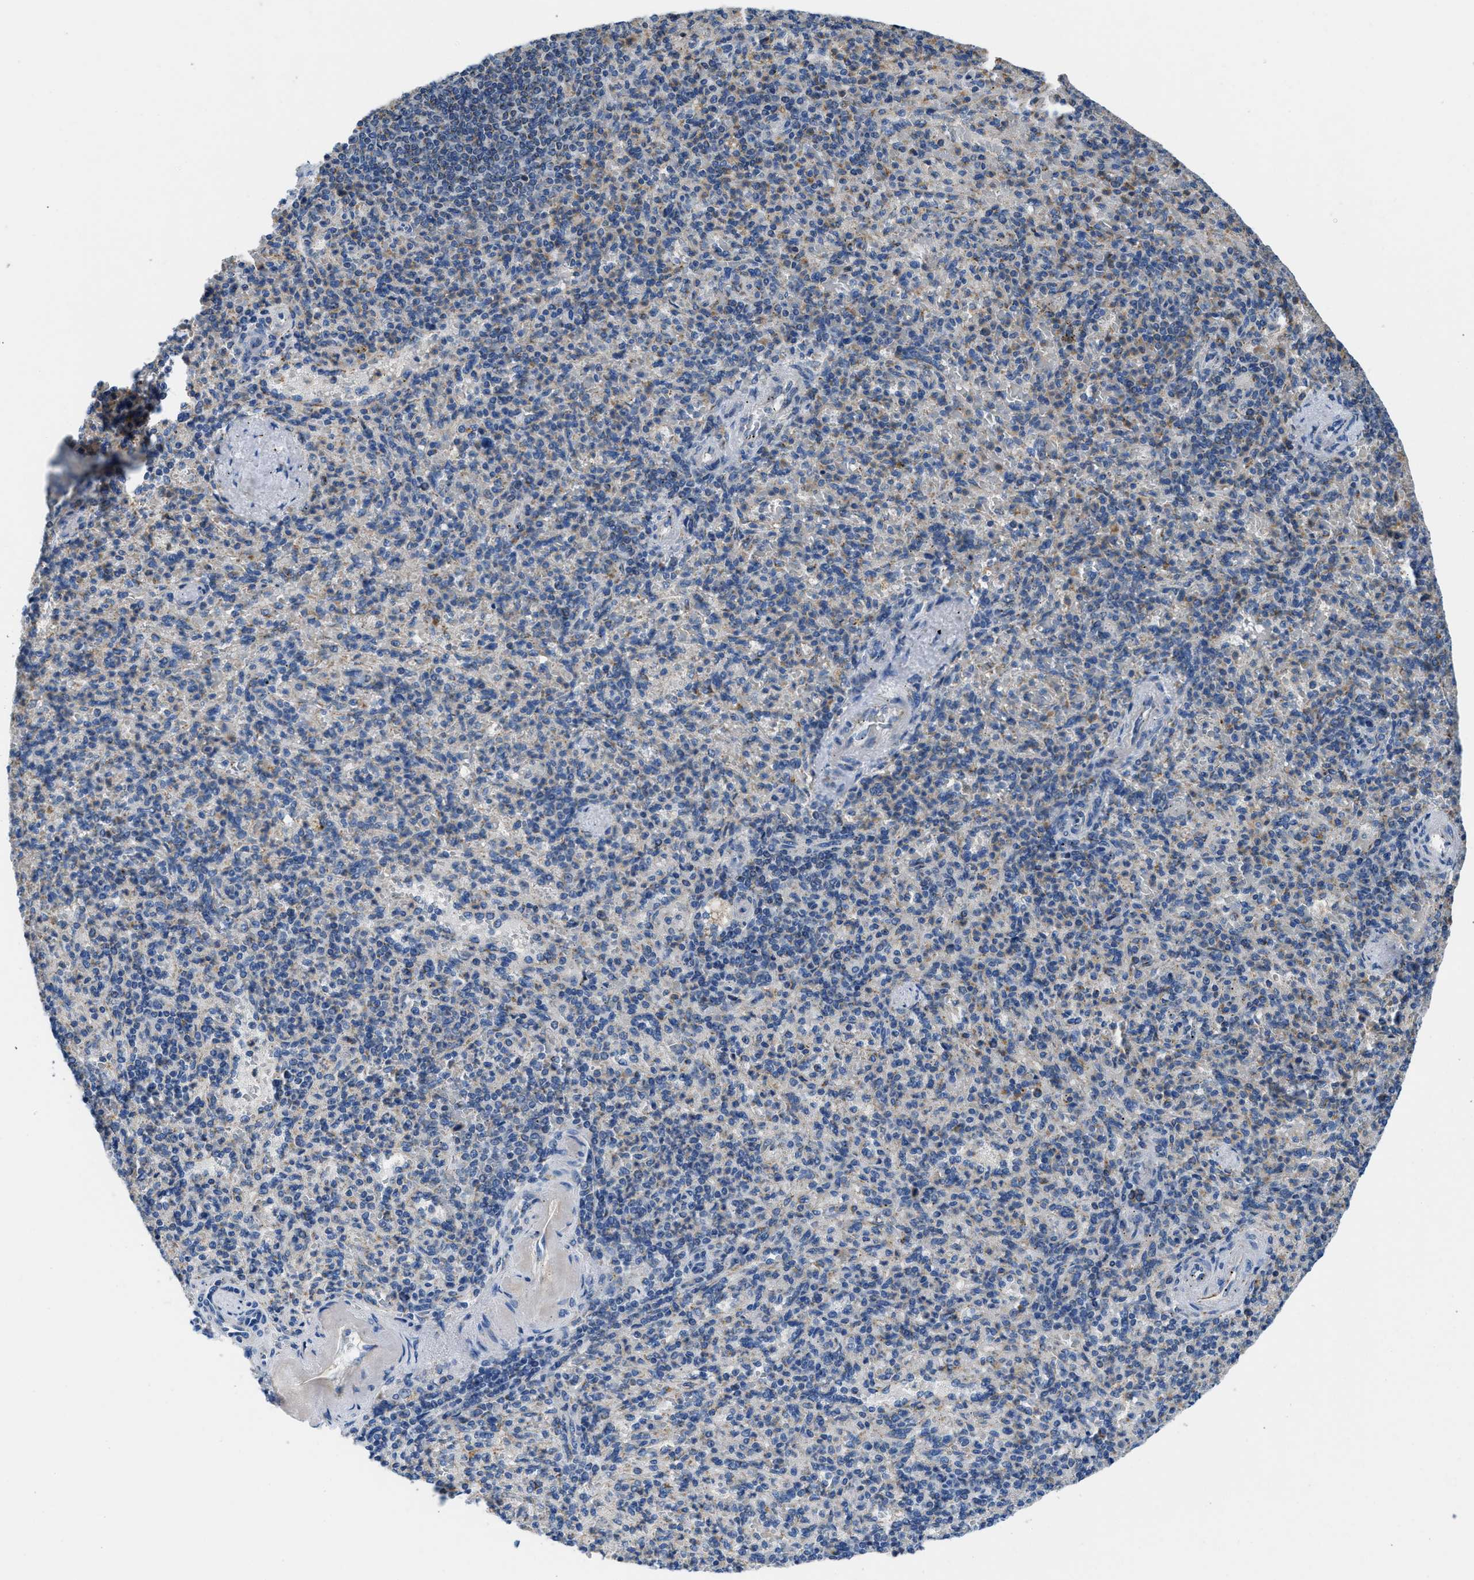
{"staining": {"intensity": "moderate", "quantity": "<25%", "location": "cytoplasmic/membranous"}, "tissue": "spleen", "cell_type": "Cells in red pulp", "image_type": "normal", "snomed": [{"axis": "morphology", "description": "Normal tissue, NOS"}, {"axis": "topography", "description": "Spleen"}], "caption": "This is an image of IHC staining of normal spleen, which shows moderate staining in the cytoplasmic/membranous of cells in red pulp.", "gene": "SLC25A13", "patient": {"sex": "female", "age": 74}}